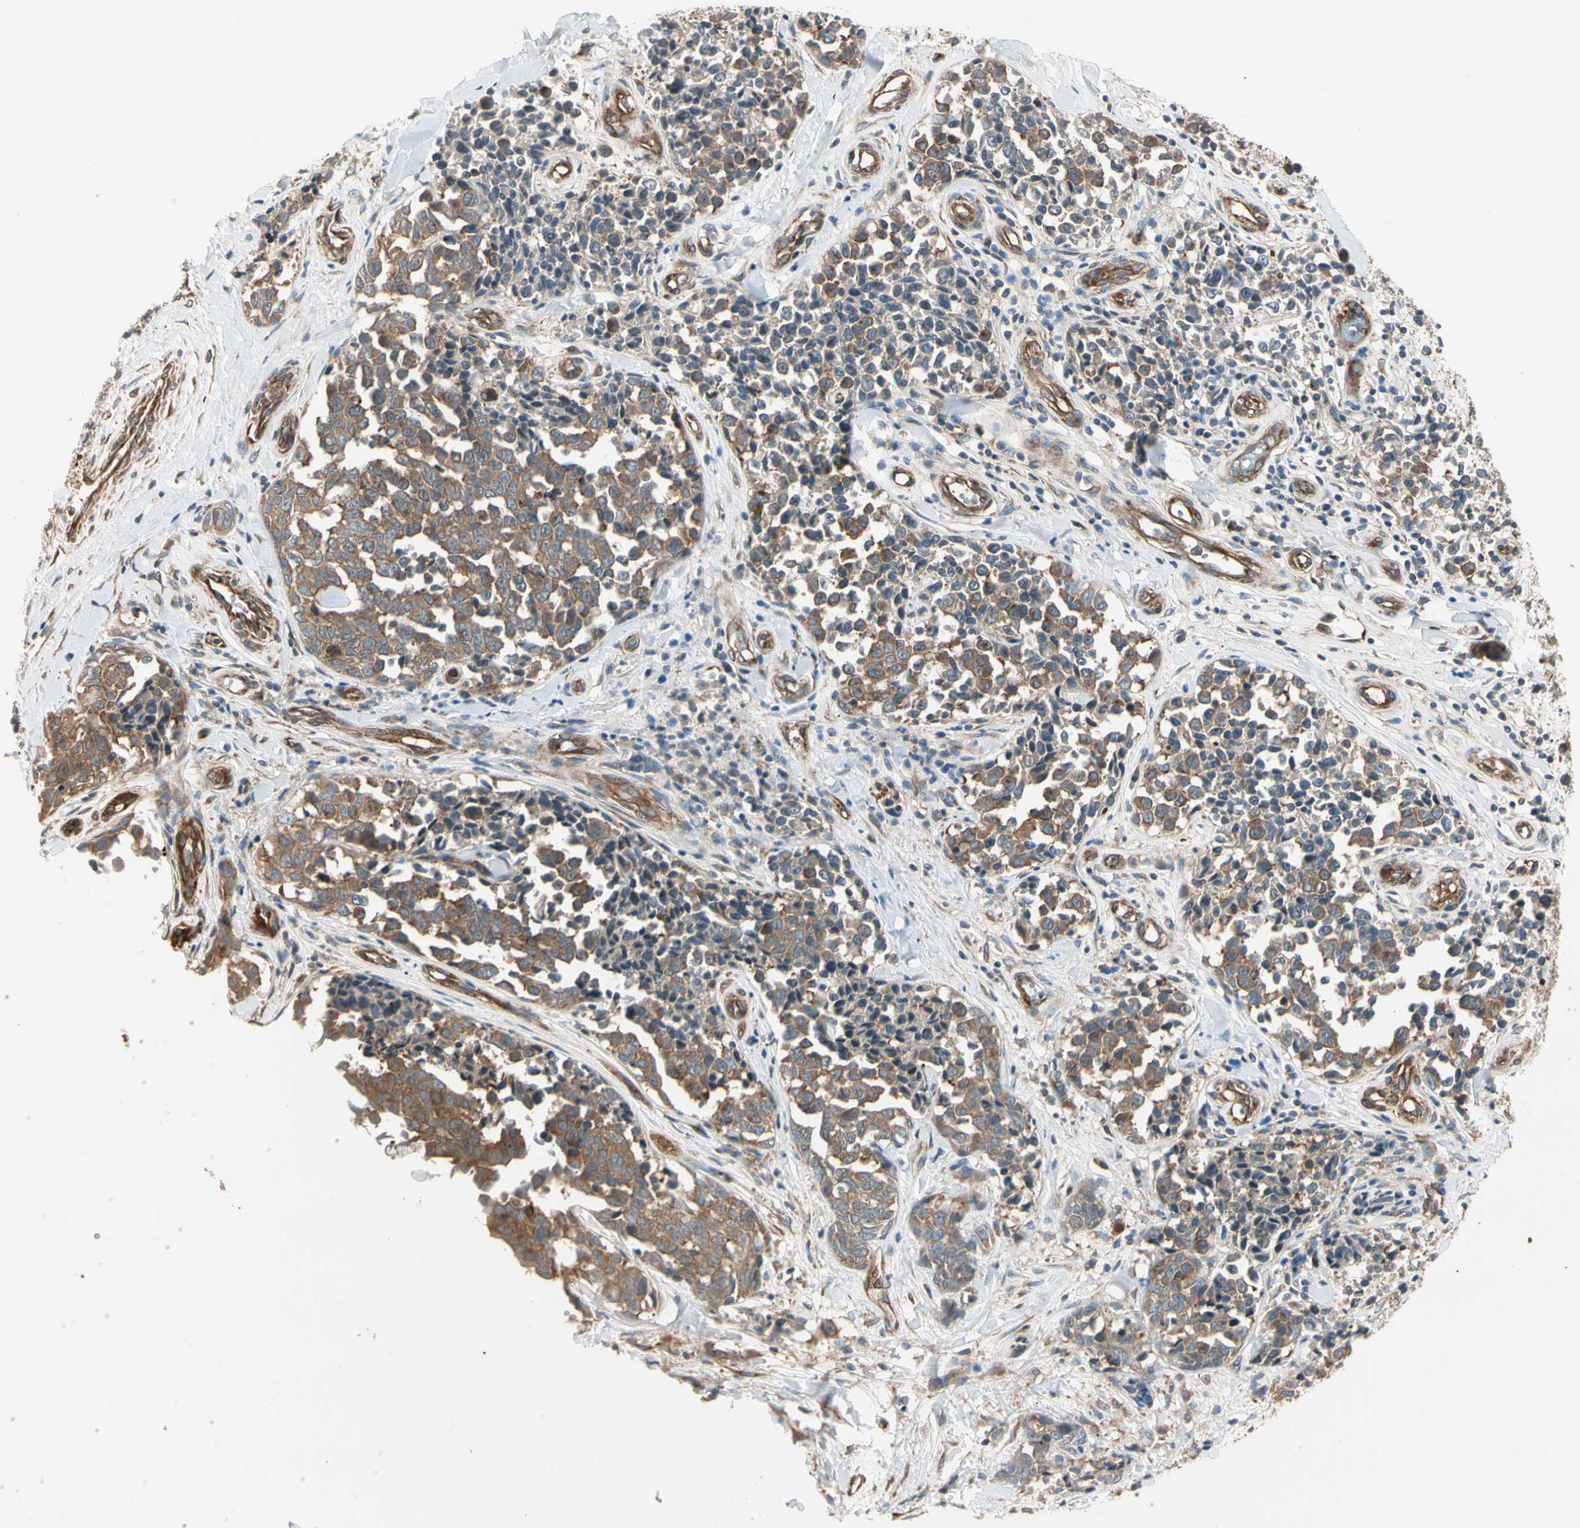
{"staining": {"intensity": "moderate", "quantity": ">75%", "location": "cytoplasmic/membranous"}, "tissue": "melanoma", "cell_type": "Tumor cells", "image_type": "cancer", "snomed": [{"axis": "morphology", "description": "Malignant melanoma, NOS"}, {"axis": "topography", "description": "Skin"}], "caption": "Malignant melanoma stained with DAB (3,3'-diaminobenzidine) immunohistochemistry reveals medium levels of moderate cytoplasmic/membranous positivity in about >75% of tumor cells.", "gene": "ROCK2", "patient": {"sex": "female", "age": 64}}